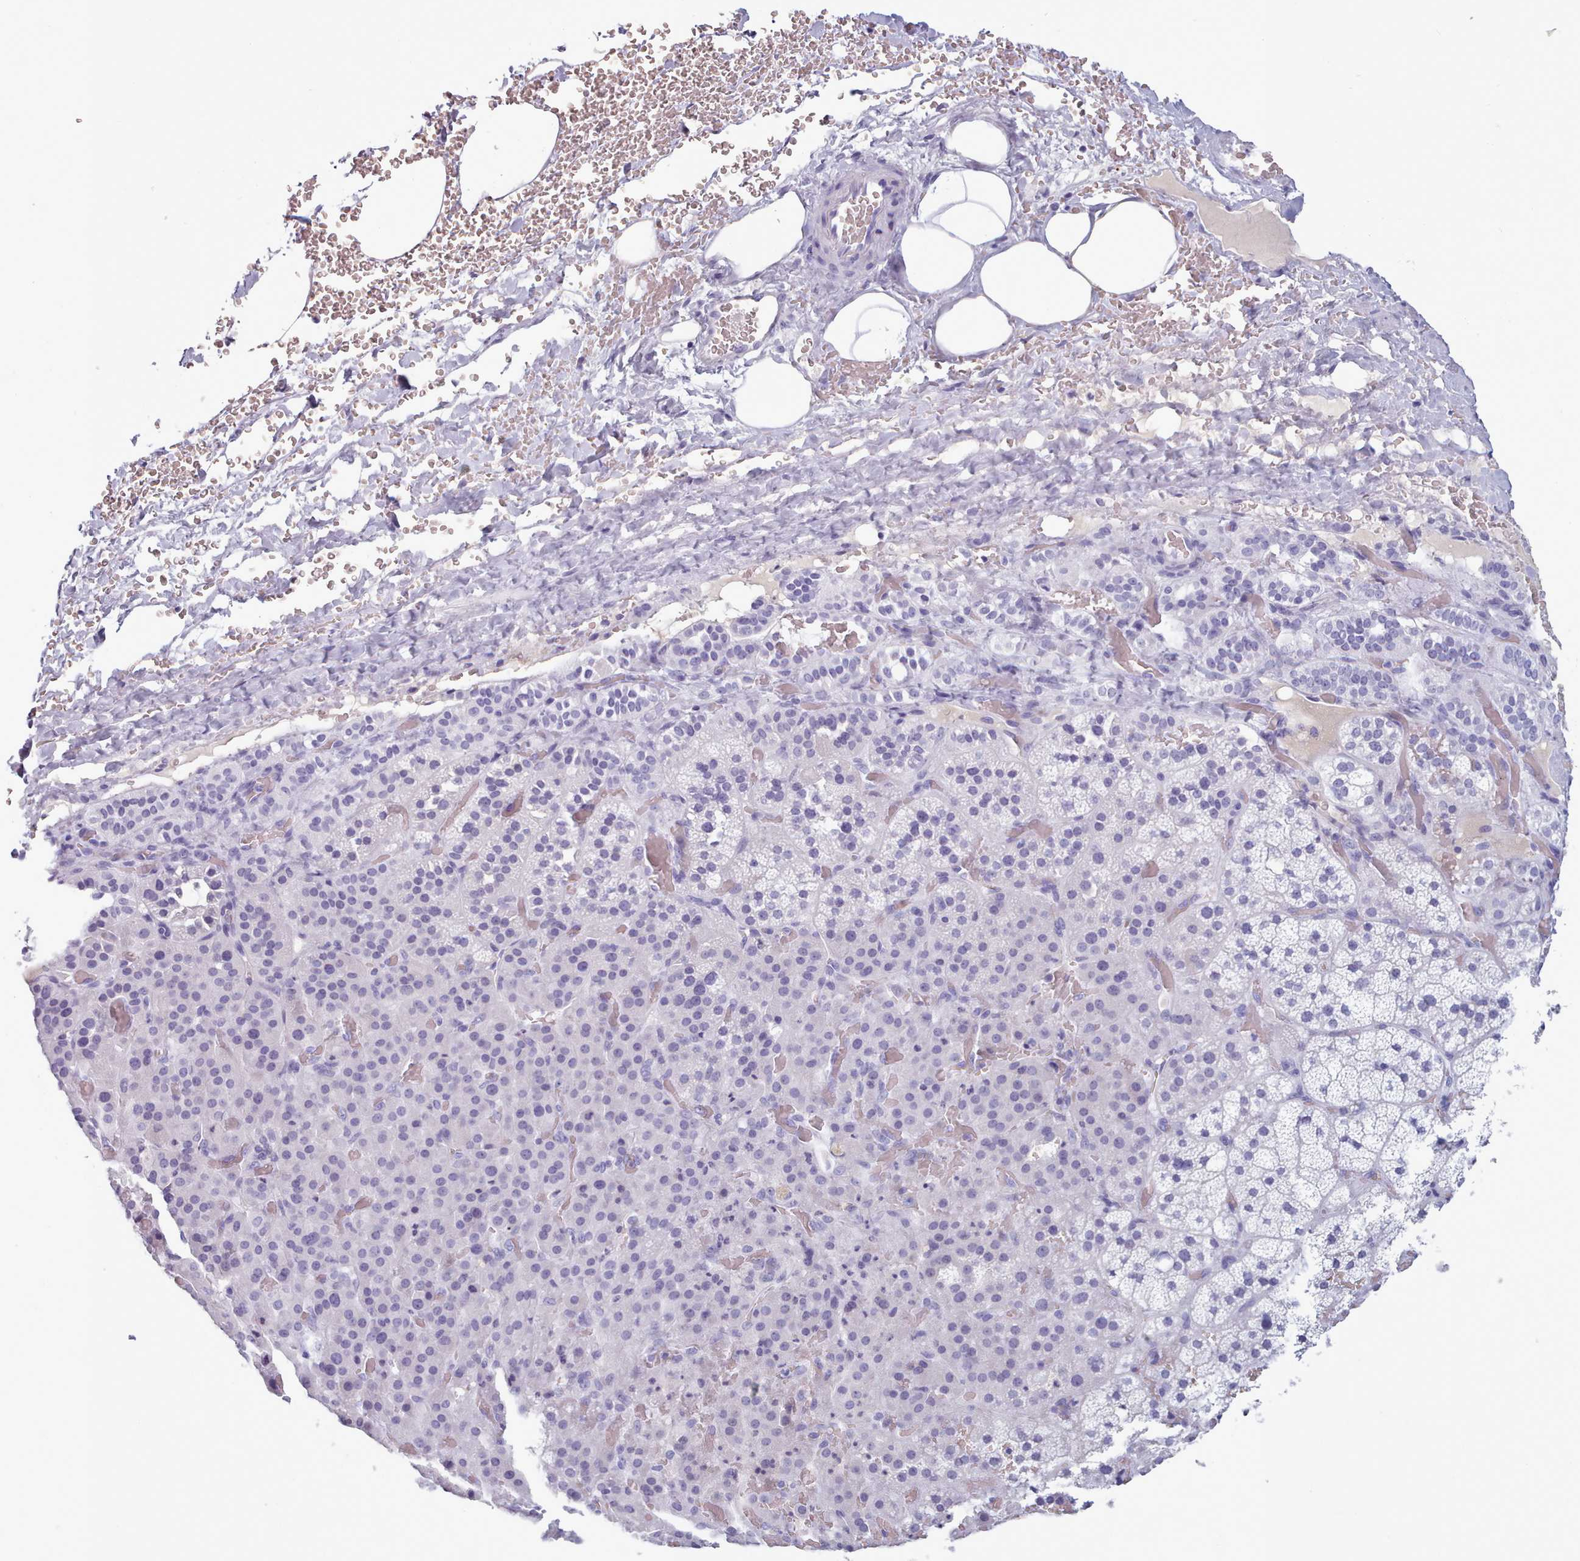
{"staining": {"intensity": "negative", "quantity": "none", "location": "none"}, "tissue": "adrenal gland", "cell_type": "Glandular cells", "image_type": "normal", "snomed": [{"axis": "morphology", "description": "Normal tissue, NOS"}, {"axis": "topography", "description": "Adrenal gland"}], "caption": "DAB (3,3'-diaminobenzidine) immunohistochemical staining of unremarkable adrenal gland reveals no significant staining in glandular cells.", "gene": "ZNF43", "patient": {"sex": "male", "age": 57}}